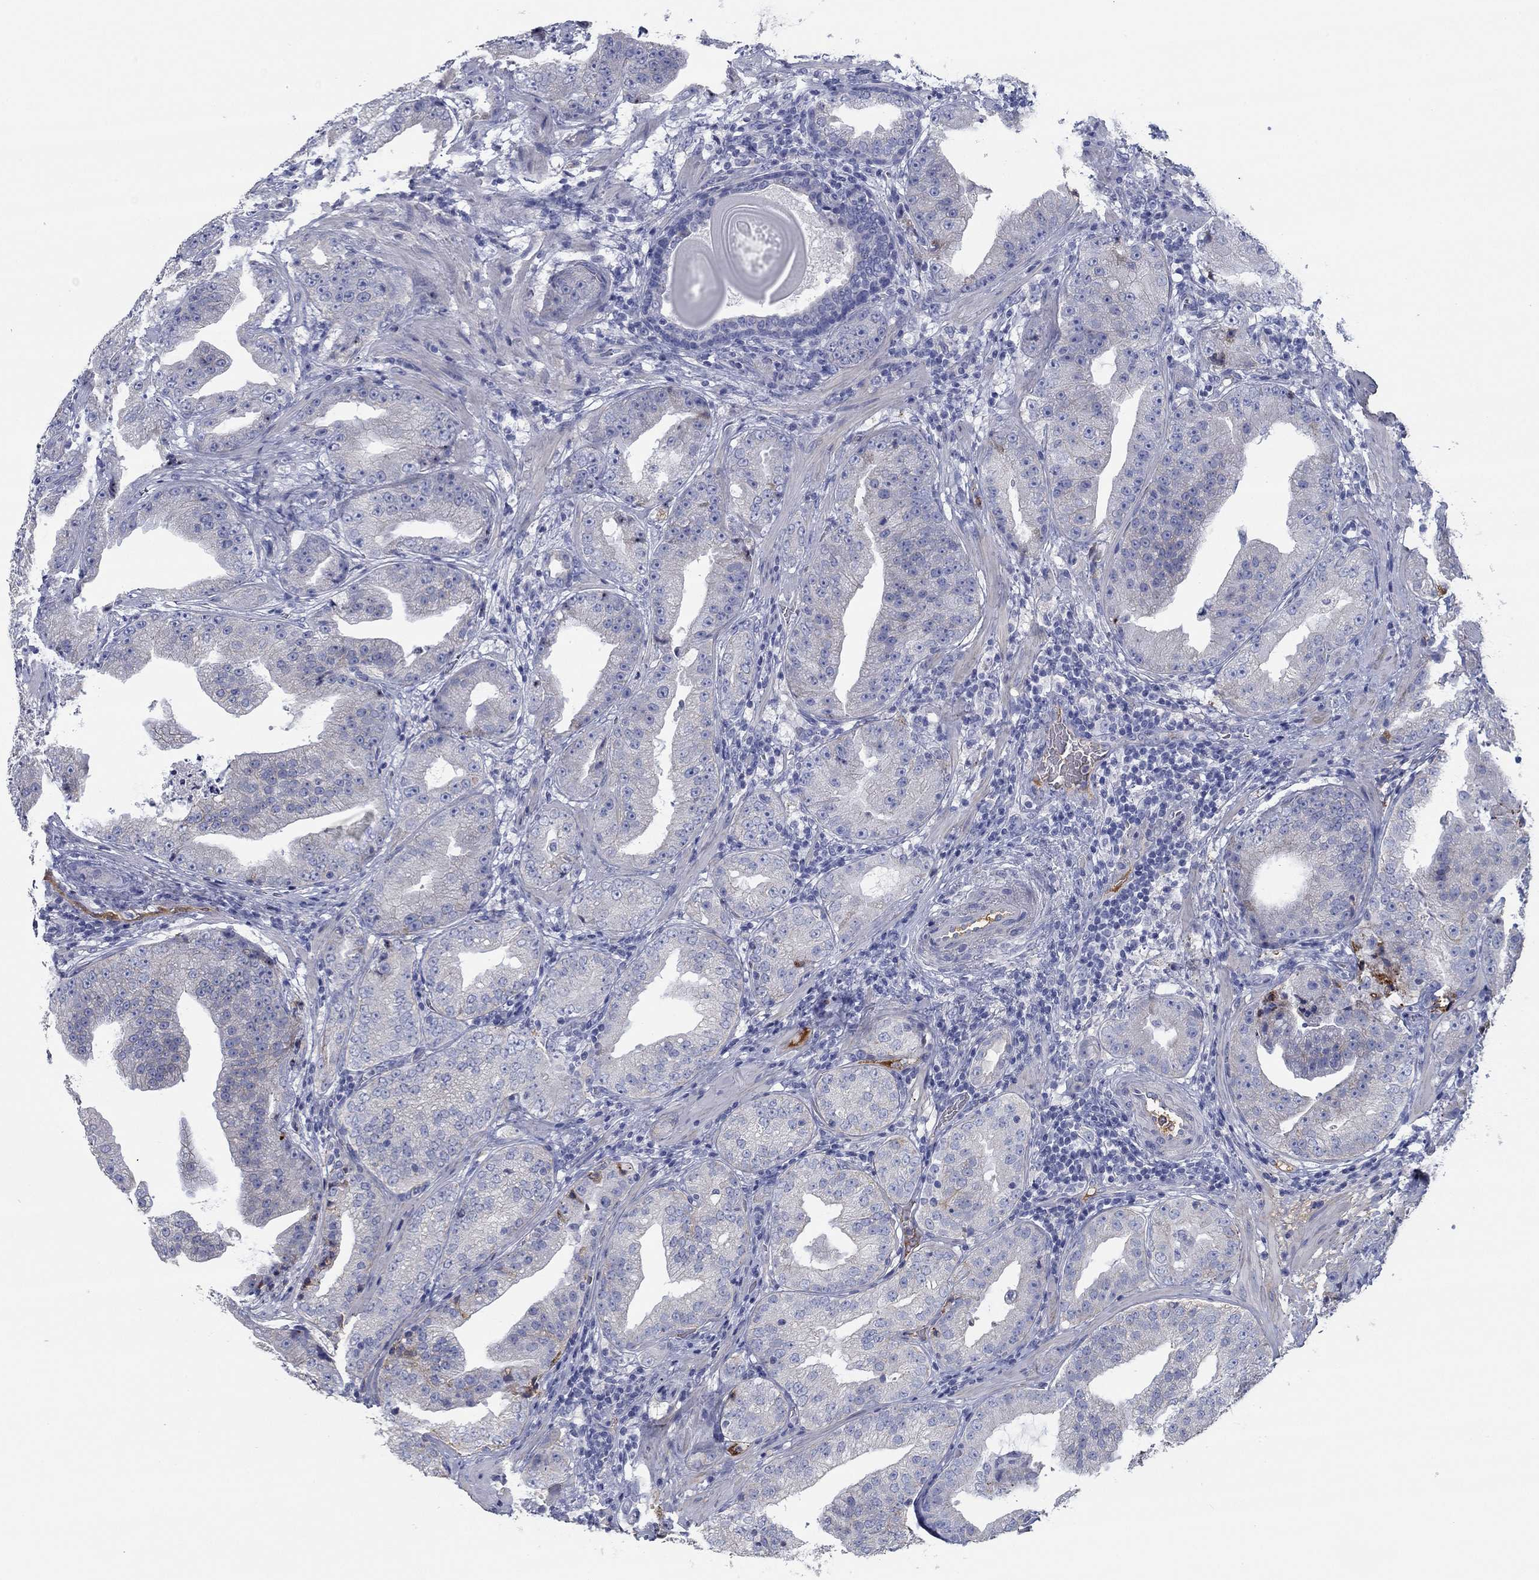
{"staining": {"intensity": "negative", "quantity": "none", "location": "none"}, "tissue": "prostate cancer", "cell_type": "Tumor cells", "image_type": "cancer", "snomed": [{"axis": "morphology", "description": "Adenocarcinoma, Low grade"}, {"axis": "topography", "description": "Prostate"}], "caption": "There is no significant positivity in tumor cells of low-grade adenocarcinoma (prostate). Nuclei are stained in blue.", "gene": "APOC3", "patient": {"sex": "male", "age": 62}}